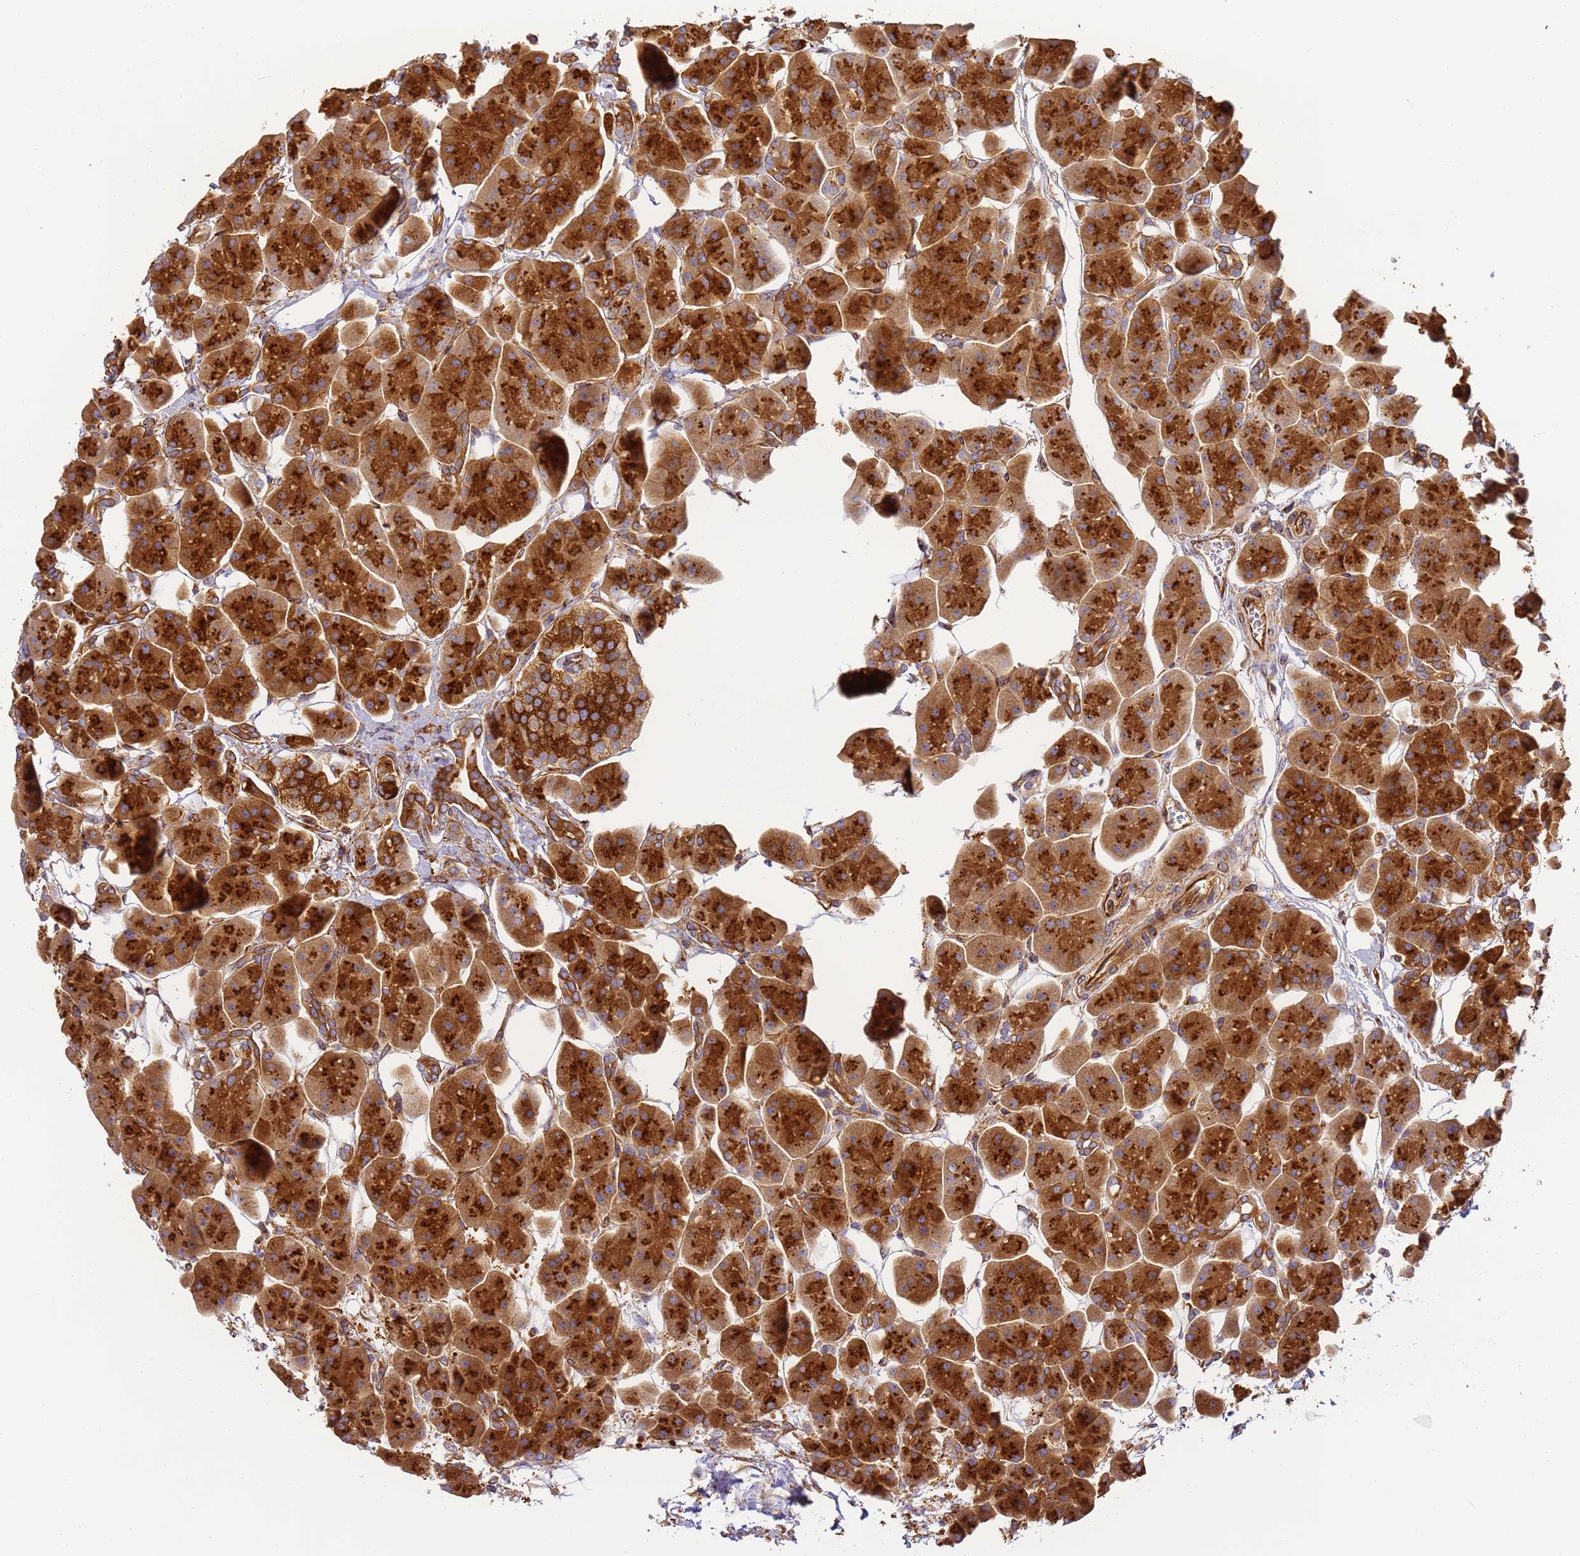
{"staining": {"intensity": "strong", "quantity": ">75%", "location": "cytoplasmic/membranous"}, "tissue": "pancreas", "cell_type": "Exocrine glandular cells", "image_type": "normal", "snomed": [{"axis": "morphology", "description": "Normal tissue, NOS"}, {"axis": "topography", "description": "Pancreas"}], "caption": "Protein positivity by immunohistochemistry (IHC) reveals strong cytoplasmic/membranous positivity in approximately >75% of exocrine glandular cells in normal pancreas. (Stains: DAB in brown, nuclei in blue, Microscopy: brightfield microscopy at high magnification).", "gene": "DYNC1I2", "patient": {"sex": "male", "age": 66}}